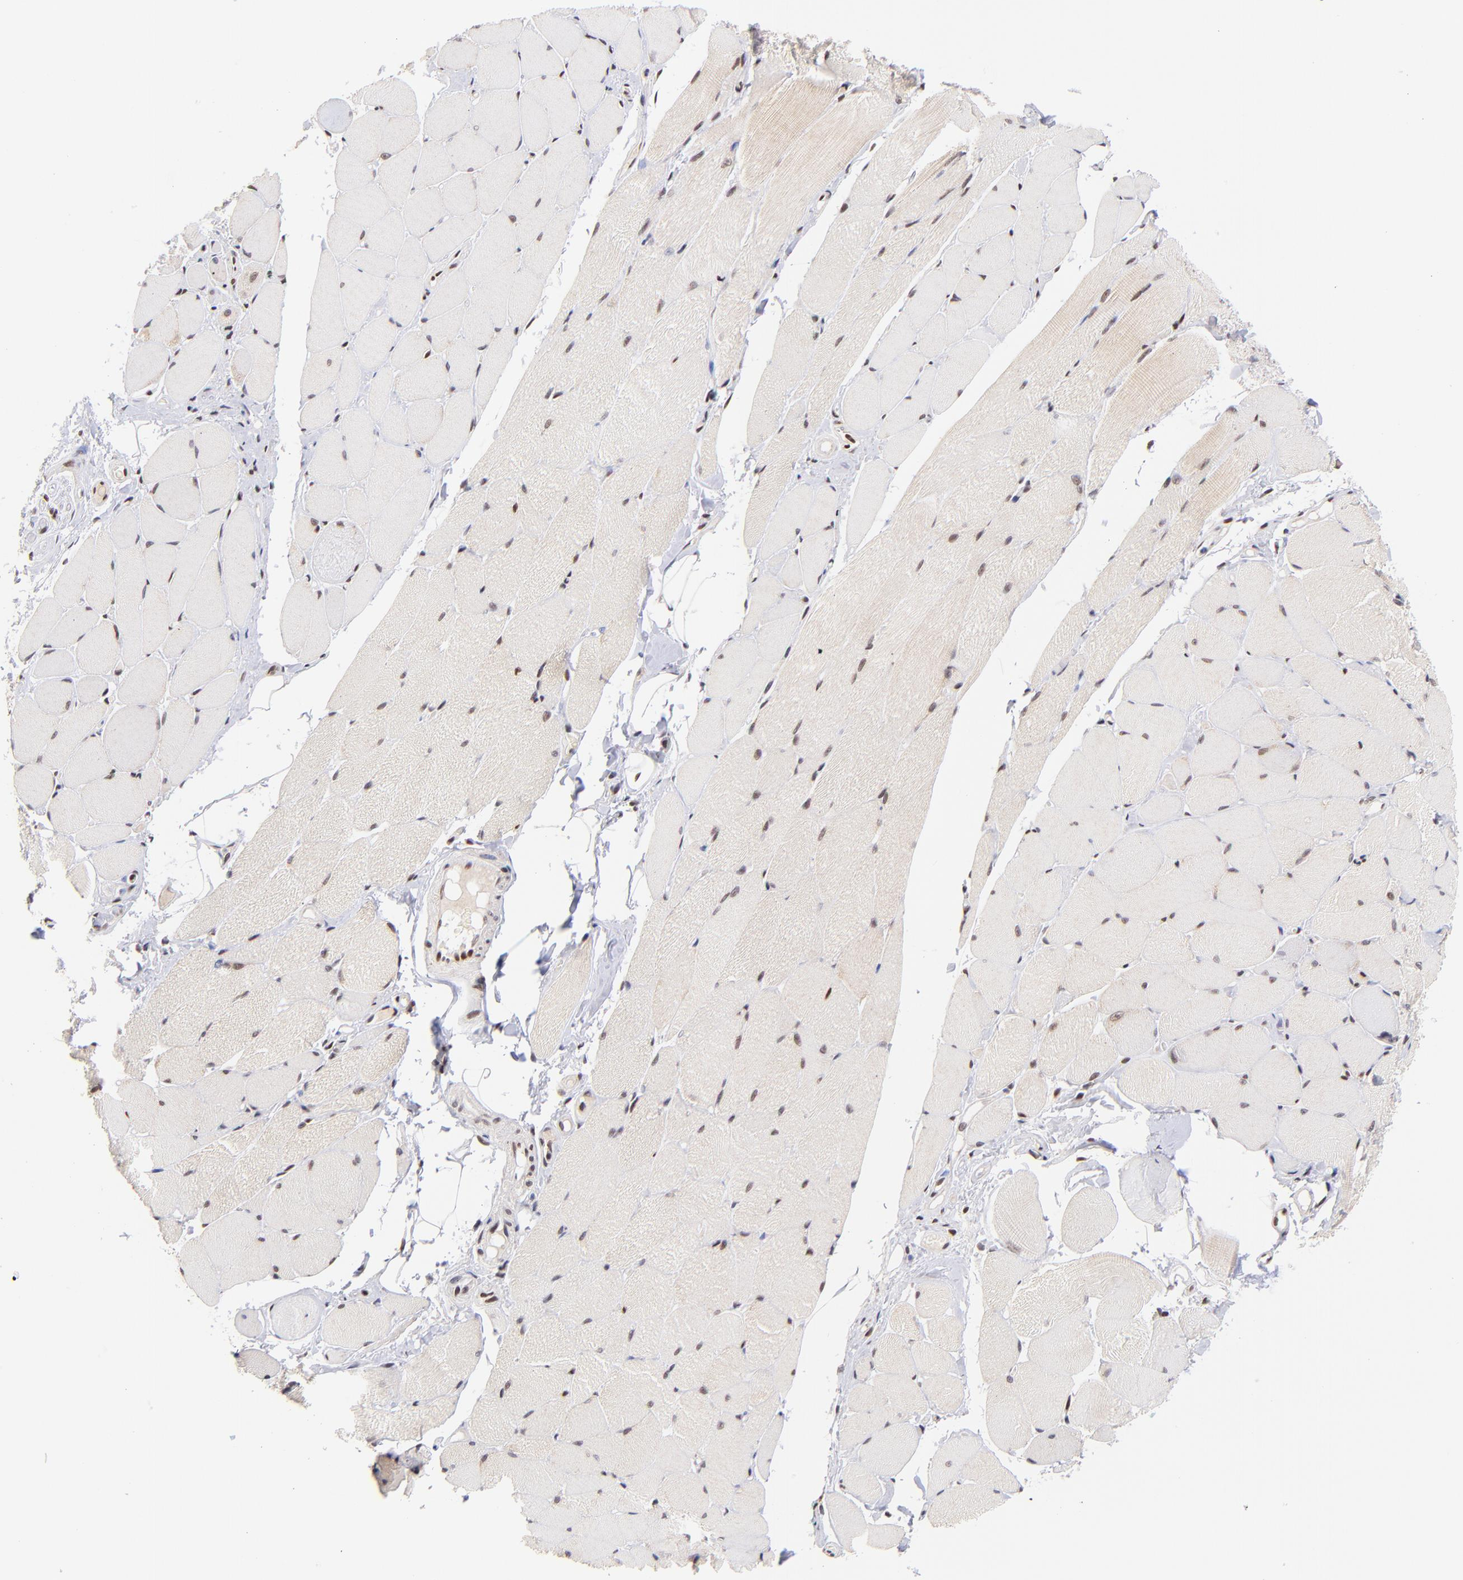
{"staining": {"intensity": "weak", "quantity": ">75%", "location": "nuclear"}, "tissue": "skeletal muscle", "cell_type": "Myocytes", "image_type": "normal", "snomed": [{"axis": "morphology", "description": "Normal tissue, NOS"}, {"axis": "topography", "description": "Skeletal muscle"}, {"axis": "topography", "description": "Peripheral nerve tissue"}], "caption": "IHC of normal skeletal muscle exhibits low levels of weak nuclear staining in about >75% of myocytes.", "gene": "MIDEAS", "patient": {"sex": "female", "age": 84}}